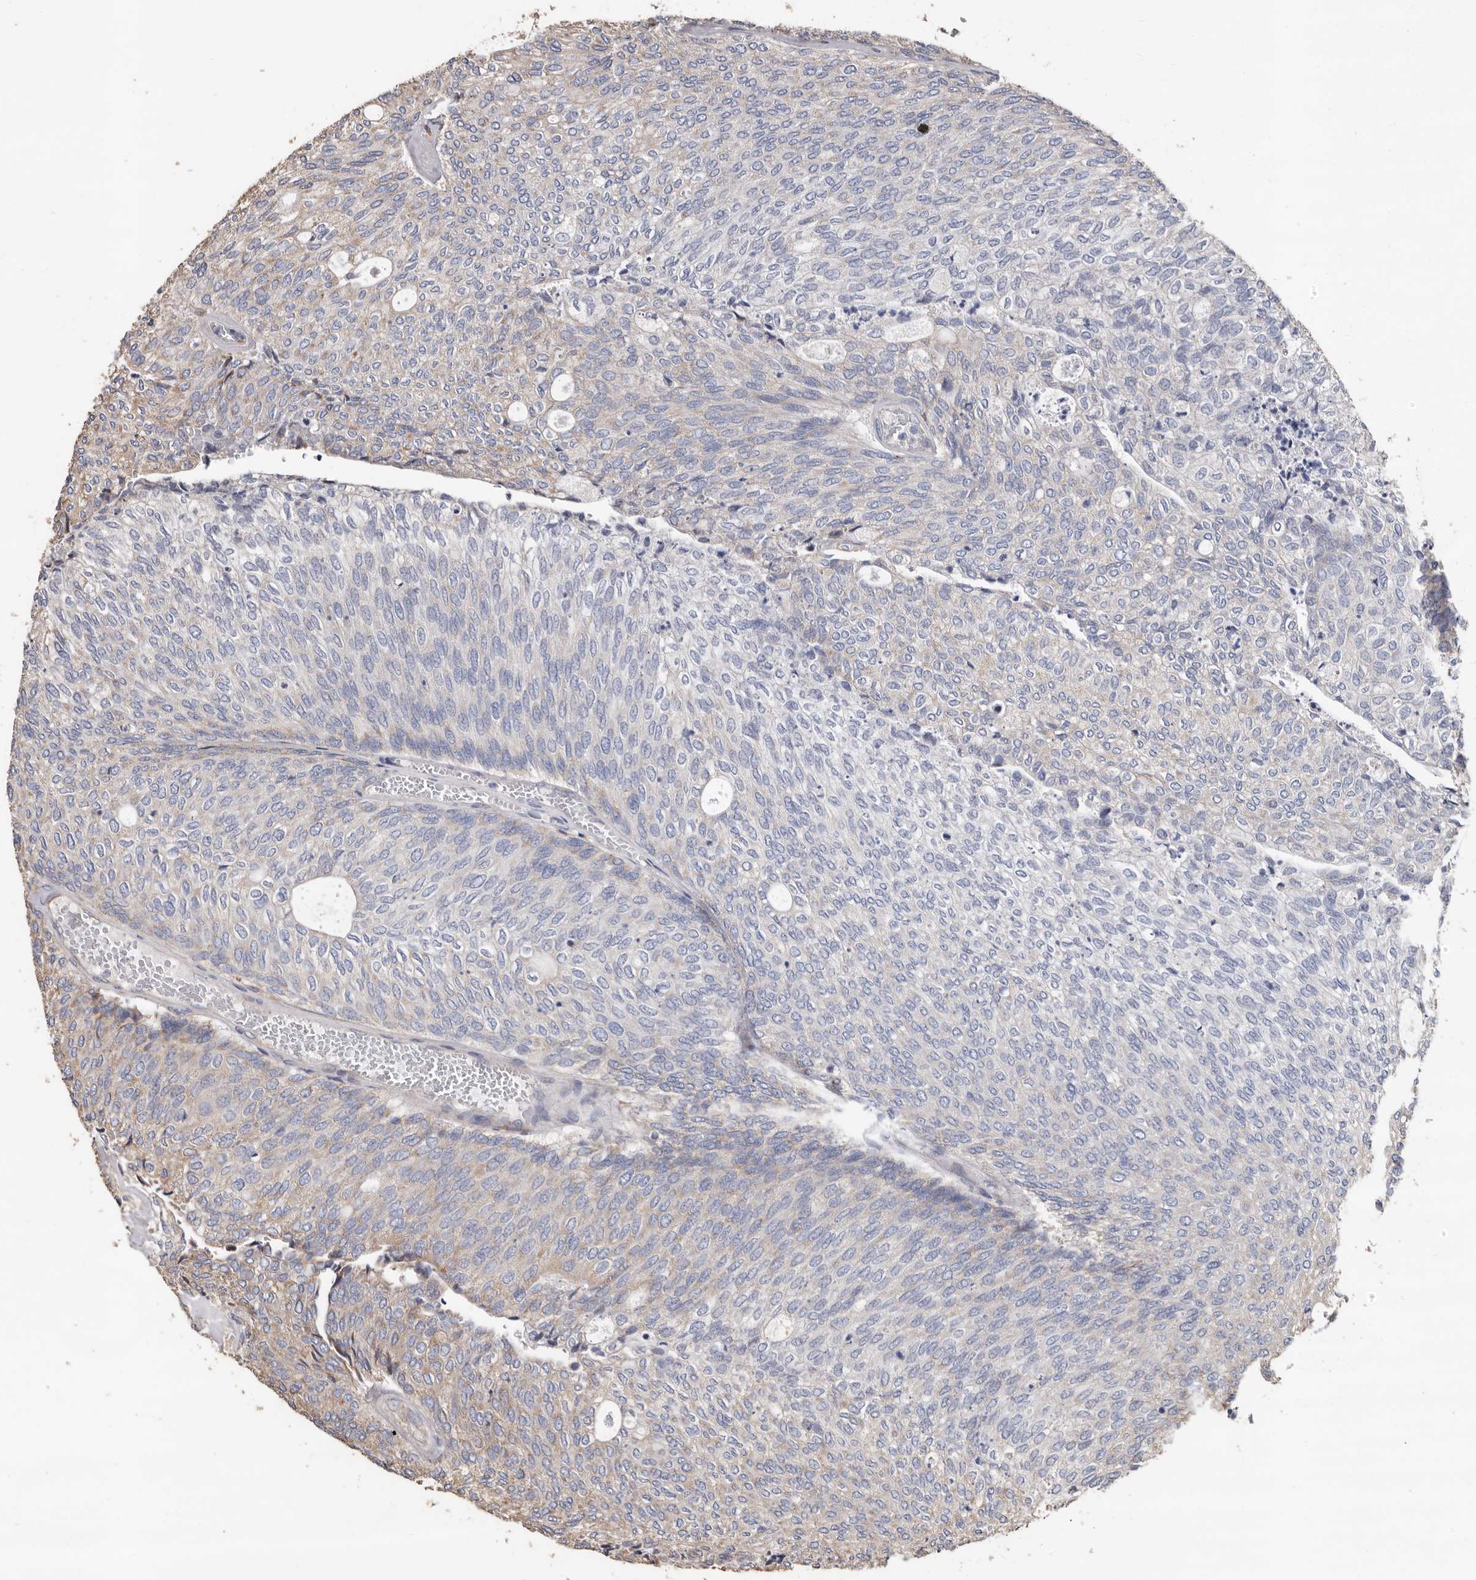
{"staining": {"intensity": "moderate", "quantity": "<25%", "location": "cytoplasmic/membranous"}, "tissue": "urothelial cancer", "cell_type": "Tumor cells", "image_type": "cancer", "snomed": [{"axis": "morphology", "description": "Urothelial carcinoma, Low grade"}, {"axis": "topography", "description": "Urinary bladder"}], "caption": "Moderate cytoplasmic/membranous protein staining is identified in about <25% of tumor cells in low-grade urothelial carcinoma.", "gene": "OSGIN2", "patient": {"sex": "female", "age": 79}}